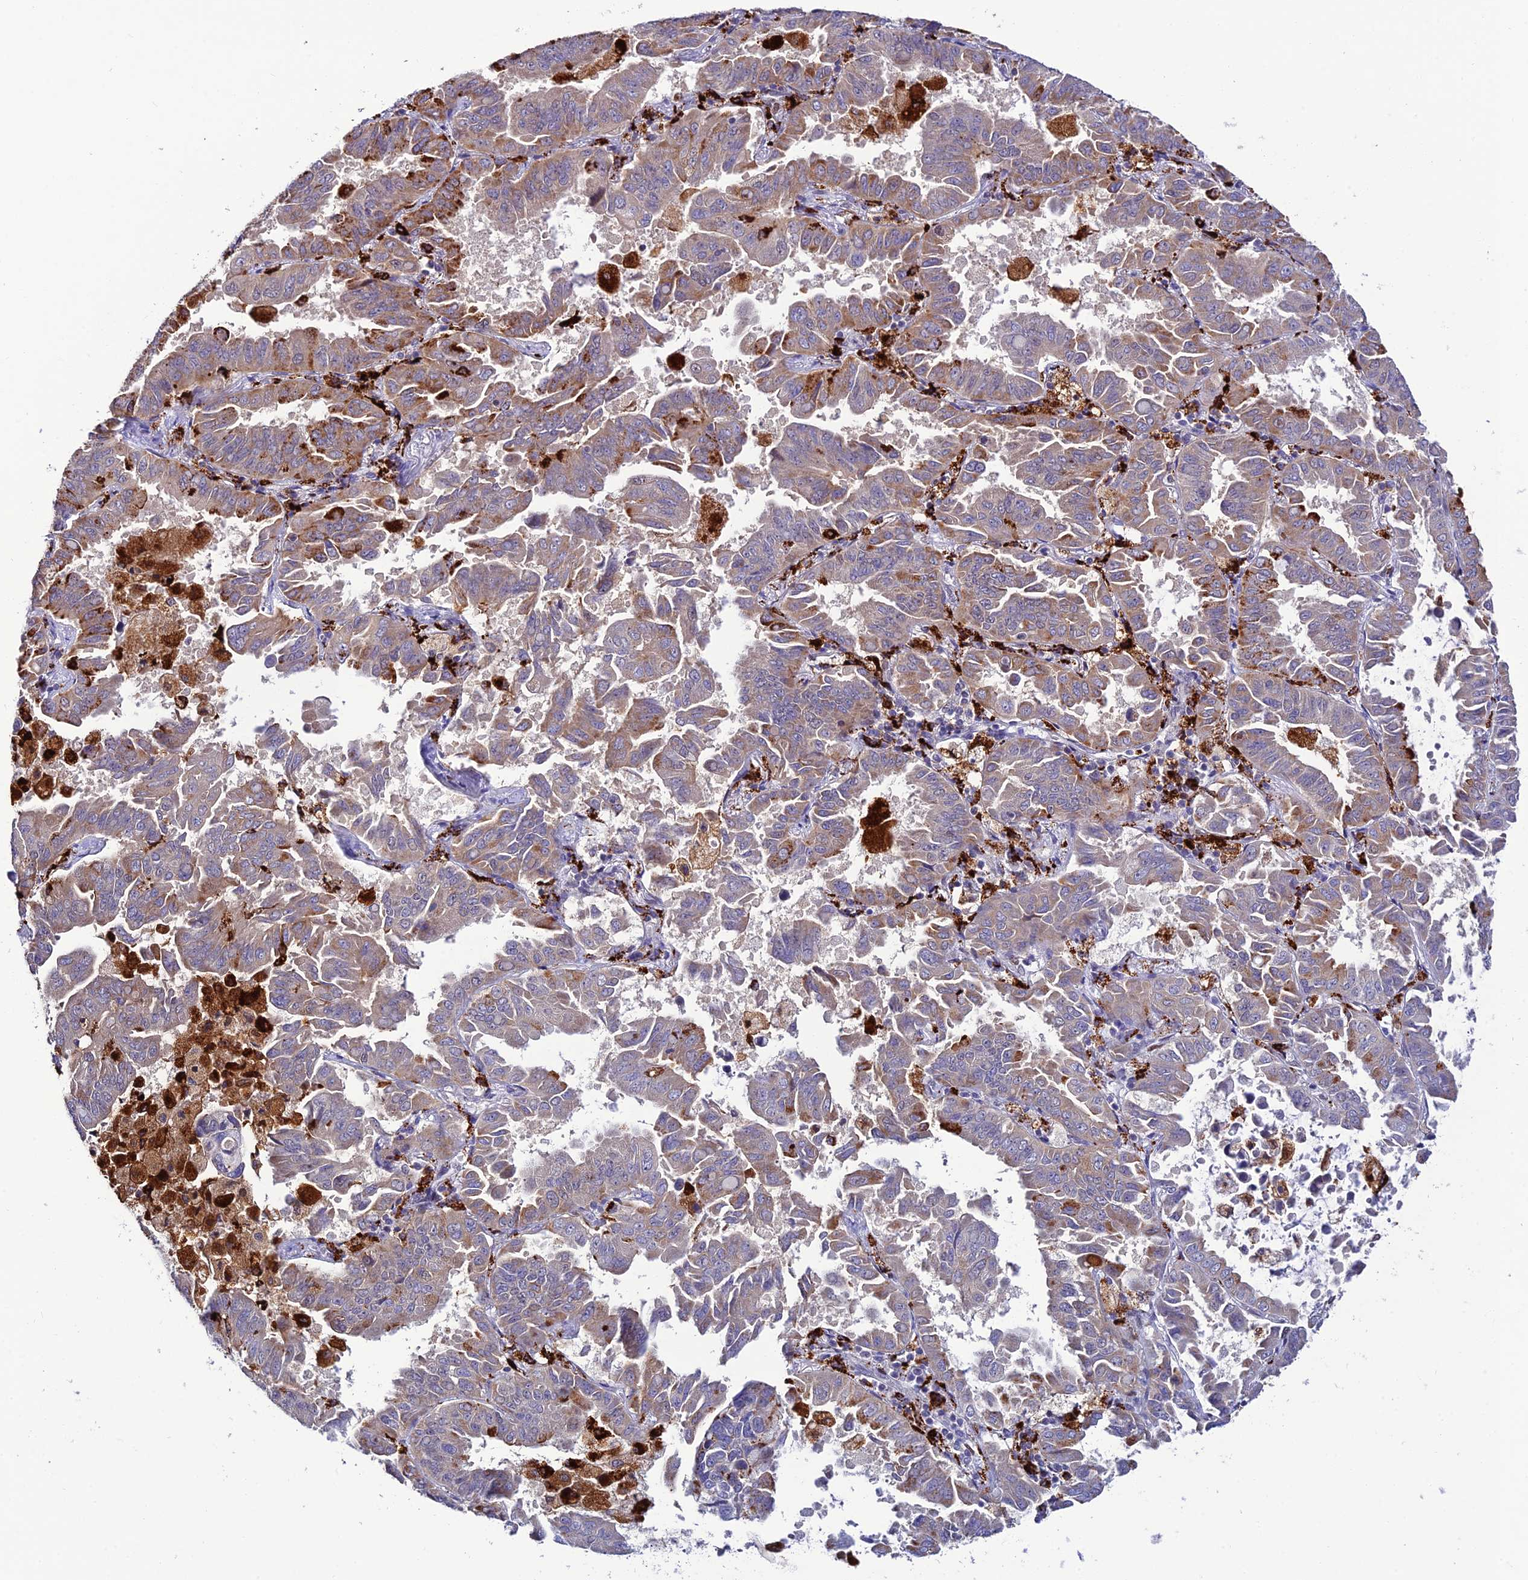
{"staining": {"intensity": "moderate", "quantity": "25%-75%", "location": "cytoplasmic/membranous"}, "tissue": "lung cancer", "cell_type": "Tumor cells", "image_type": "cancer", "snomed": [{"axis": "morphology", "description": "Adenocarcinoma, NOS"}, {"axis": "topography", "description": "Lung"}], "caption": "A brown stain labels moderate cytoplasmic/membranous expression of a protein in lung adenocarcinoma tumor cells. The protein of interest is shown in brown color, while the nuclei are stained blue.", "gene": "HIC1", "patient": {"sex": "male", "age": 64}}